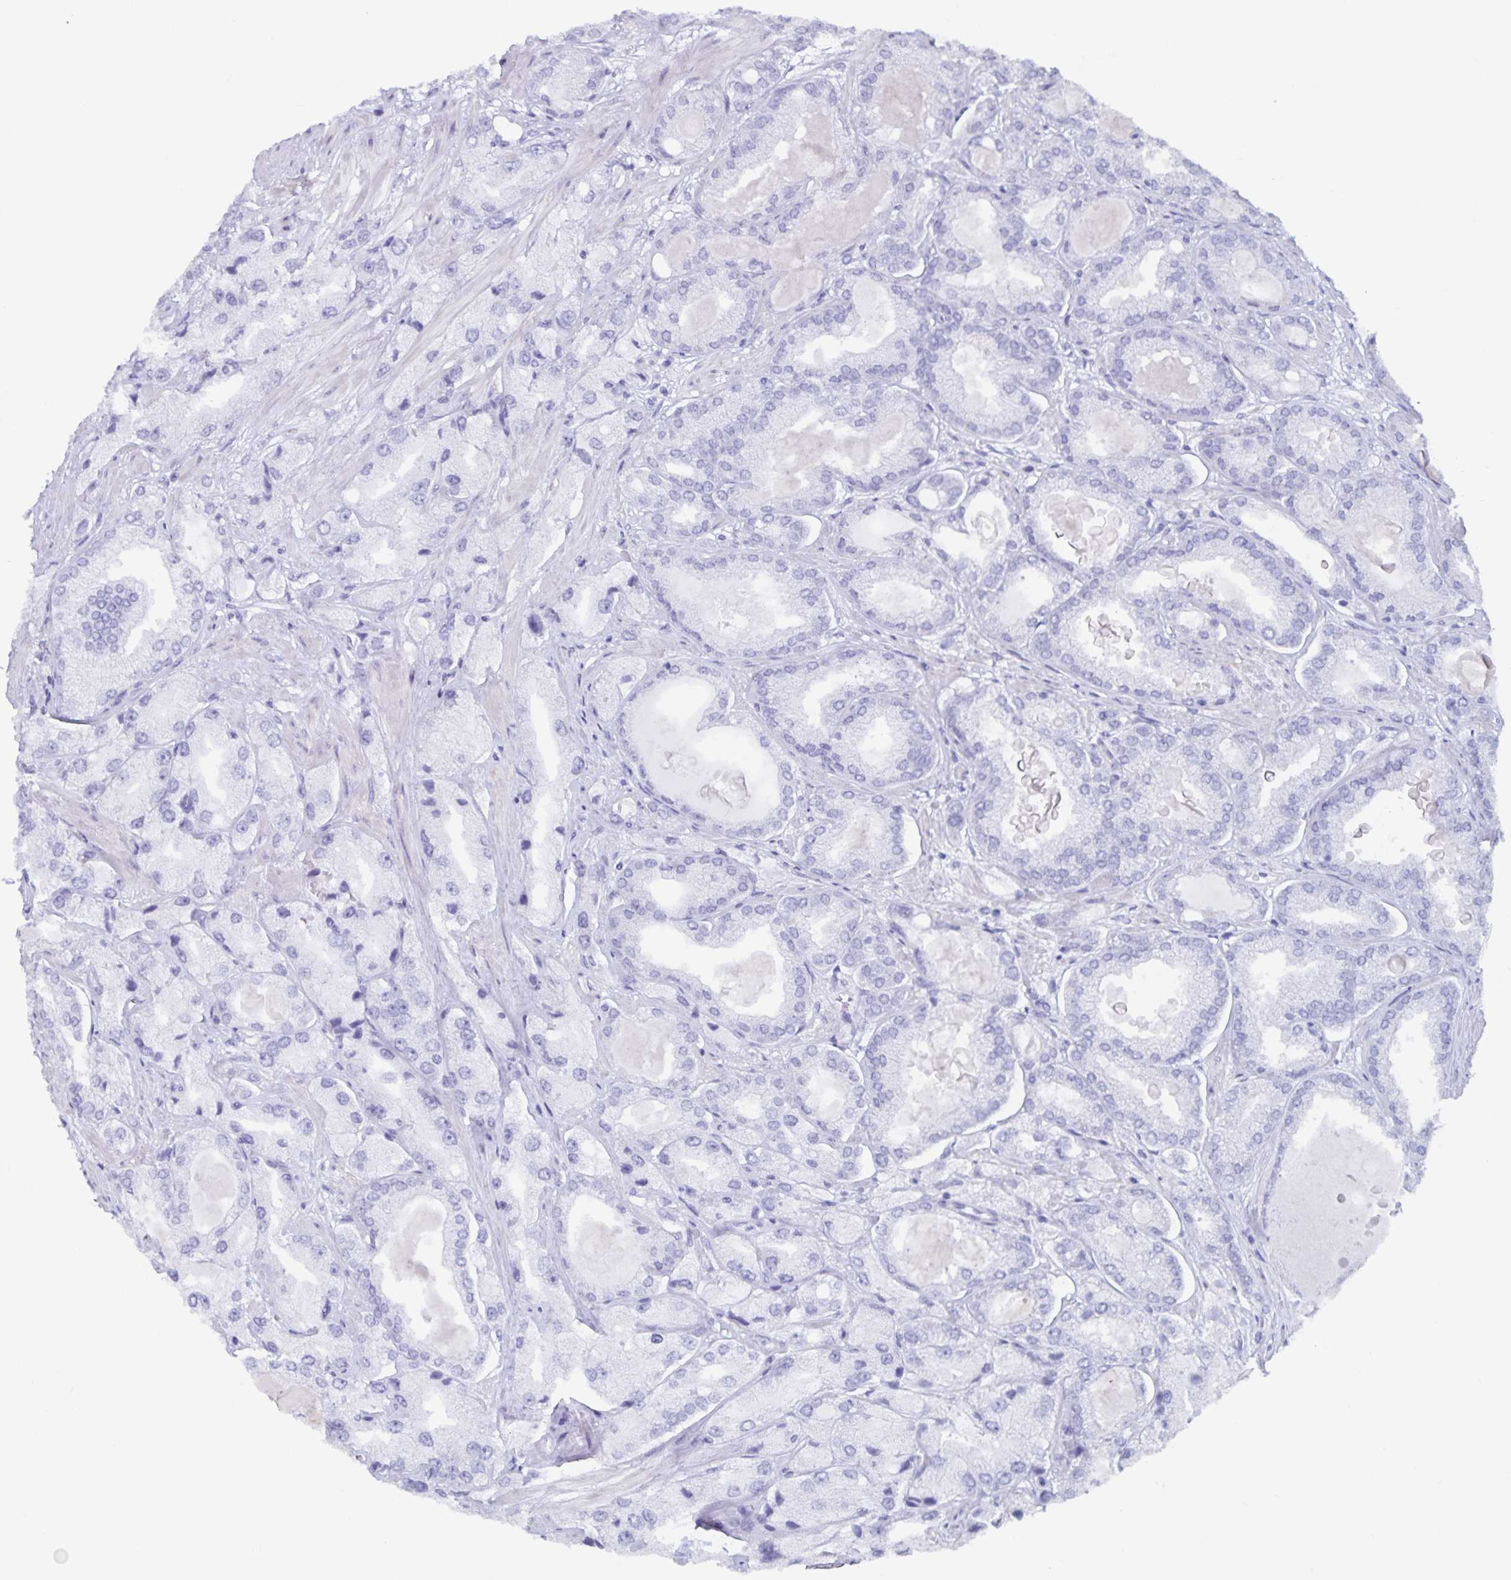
{"staining": {"intensity": "negative", "quantity": "none", "location": "none"}, "tissue": "prostate cancer", "cell_type": "Tumor cells", "image_type": "cancer", "snomed": [{"axis": "morphology", "description": "Adenocarcinoma, High grade"}, {"axis": "topography", "description": "Prostate"}], "caption": "Immunohistochemistry (IHC) photomicrograph of neoplastic tissue: human high-grade adenocarcinoma (prostate) stained with DAB demonstrates no significant protein expression in tumor cells. Brightfield microscopy of immunohistochemistry stained with DAB (brown) and hematoxylin (blue), captured at high magnification.", "gene": "GPR137", "patient": {"sex": "male", "age": 68}}